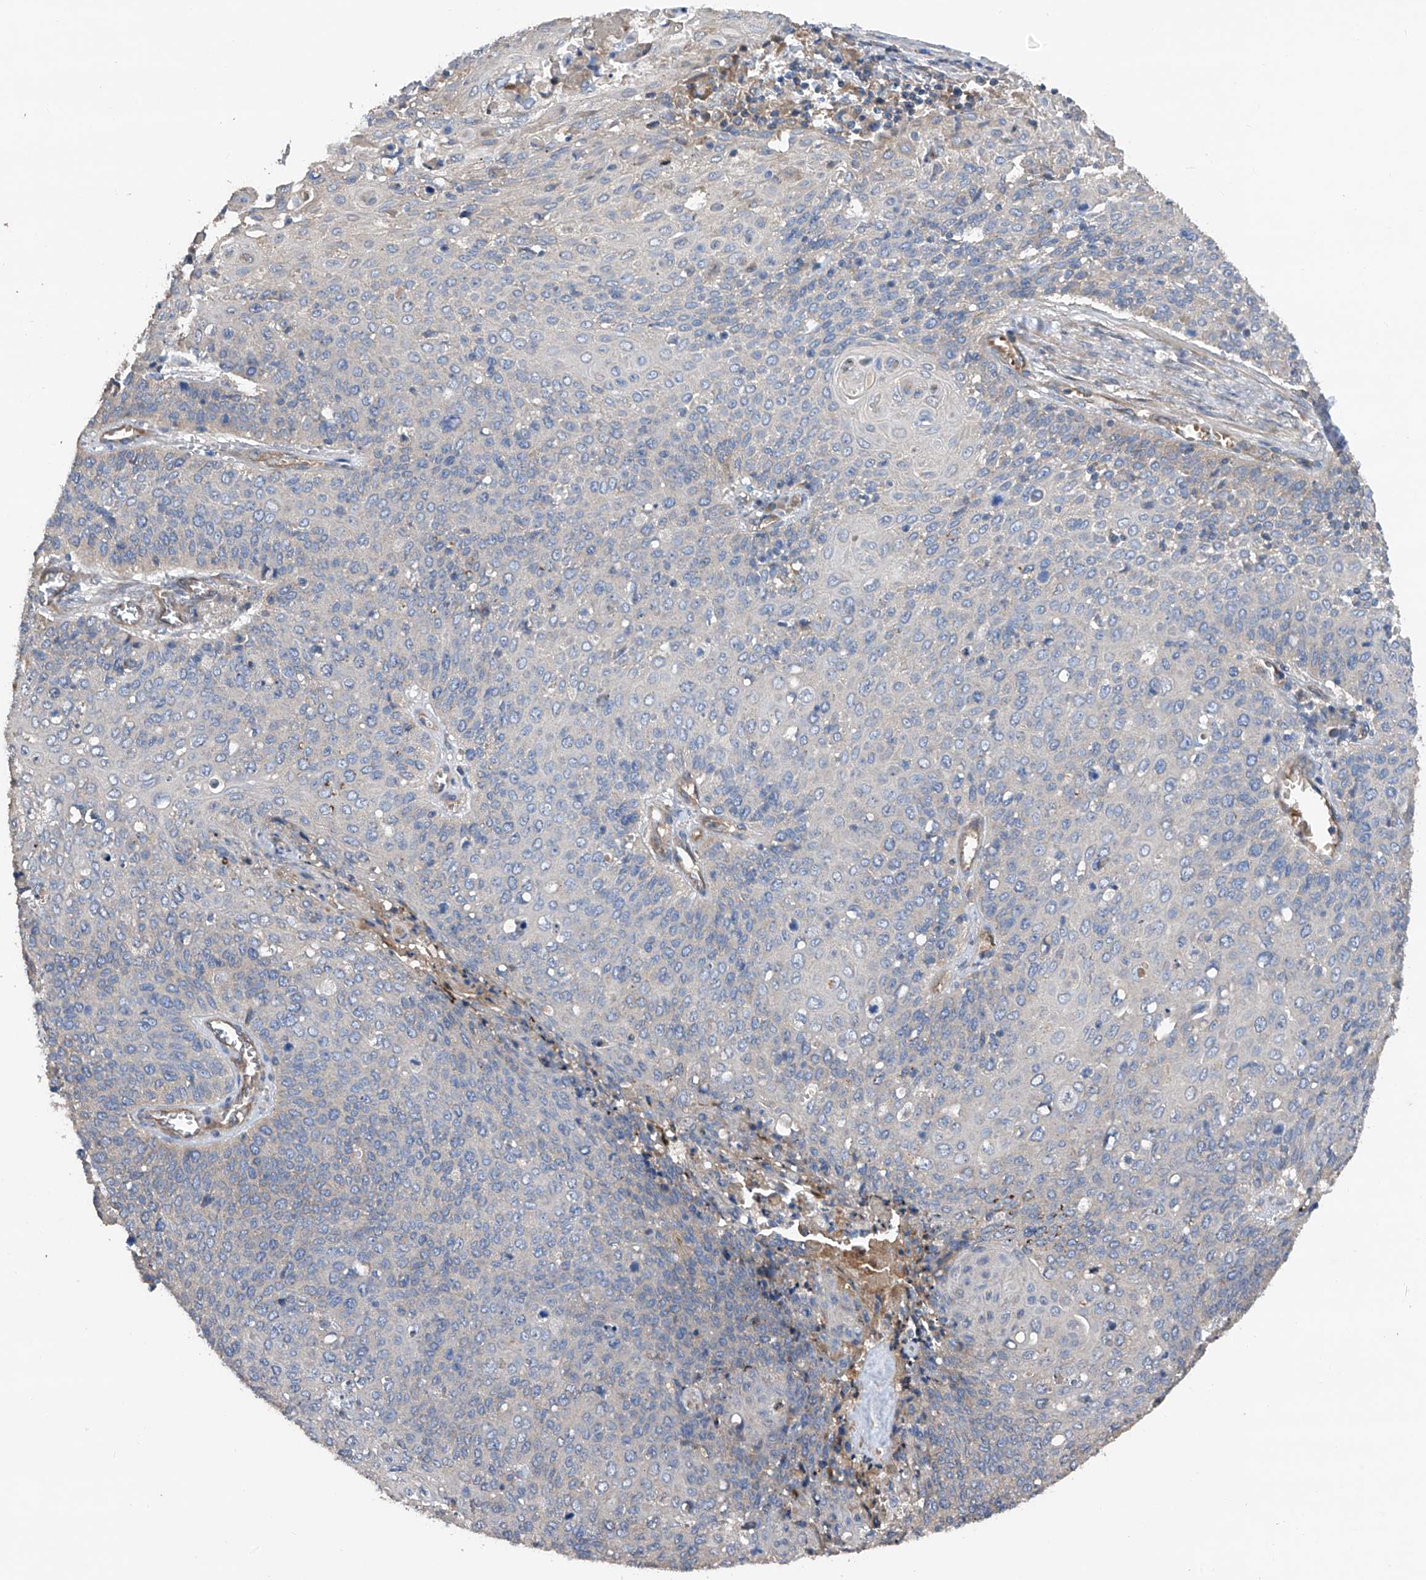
{"staining": {"intensity": "negative", "quantity": "none", "location": "none"}, "tissue": "cervical cancer", "cell_type": "Tumor cells", "image_type": "cancer", "snomed": [{"axis": "morphology", "description": "Squamous cell carcinoma, NOS"}, {"axis": "topography", "description": "Cervix"}], "caption": "Tumor cells show no significant expression in cervical squamous cell carcinoma.", "gene": "PTK2", "patient": {"sex": "female", "age": 39}}